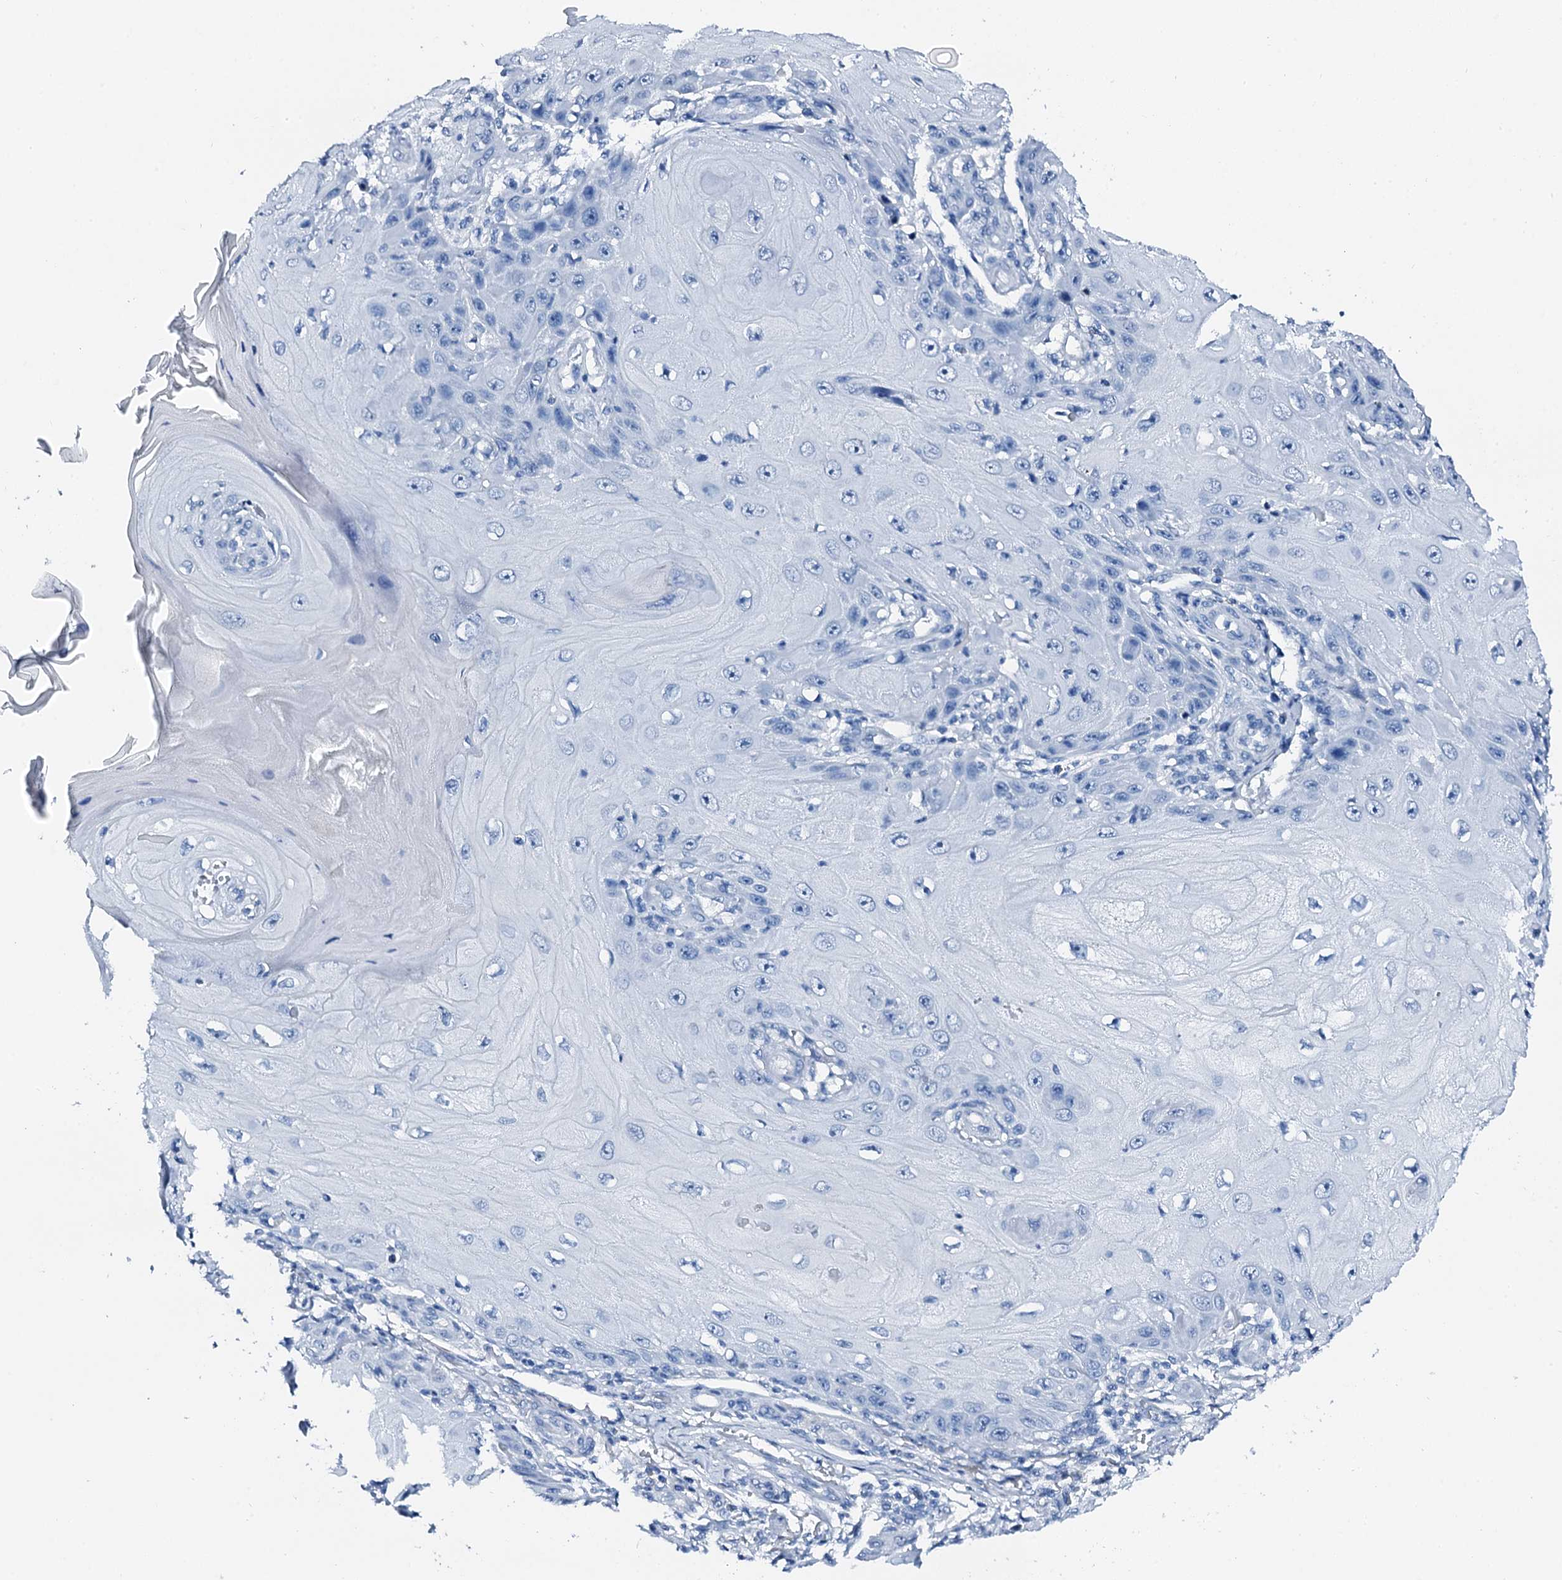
{"staining": {"intensity": "negative", "quantity": "none", "location": "none"}, "tissue": "skin cancer", "cell_type": "Tumor cells", "image_type": "cancer", "snomed": [{"axis": "morphology", "description": "Squamous cell carcinoma, NOS"}, {"axis": "topography", "description": "Skin"}], "caption": "Tumor cells show no significant staining in skin squamous cell carcinoma.", "gene": "PTH", "patient": {"sex": "female", "age": 73}}